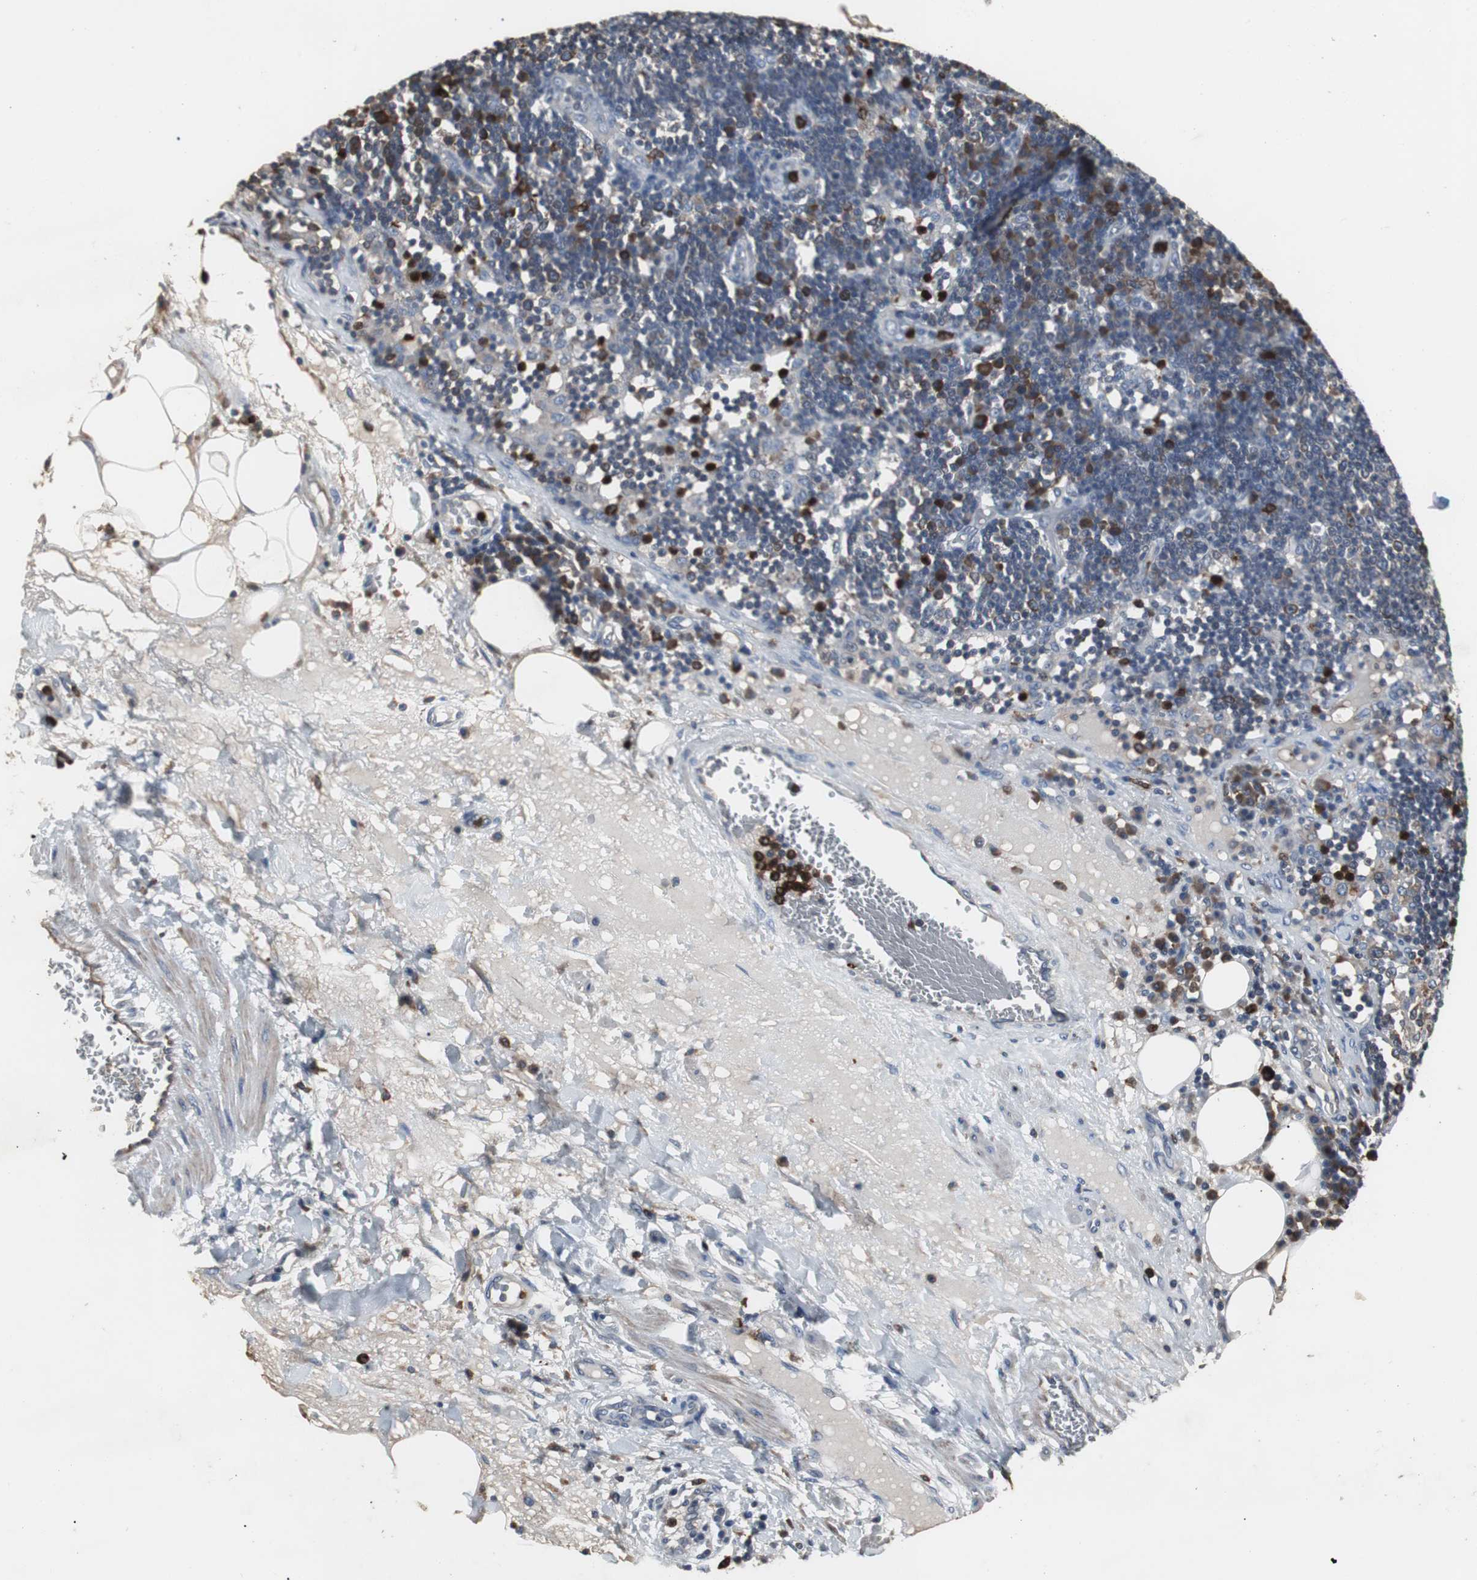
{"staining": {"intensity": "weak", "quantity": "<25%", "location": "cytoplasmic/membranous"}, "tissue": "lymph node", "cell_type": "Germinal center cells", "image_type": "normal", "snomed": [{"axis": "morphology", "description": "Normal tissue, NOS"}, {"axis": "morphology", "description": "Squamous cell carcinoma, metastatic, NOS"}, {"axis": "topography", "description": "Lymph node"}], "caption": "A high-resolution micrograph shows immunohistochemistry staining of unremarkable lymph node, which displays no significant staining in germinal center cells. Brightfield microscopy of IHC stained with DAB (brown) and hematoxylin (blue), captured at high magnification.", "gene": "NCF2", "patient": {"sex": "female", "age": 53}}